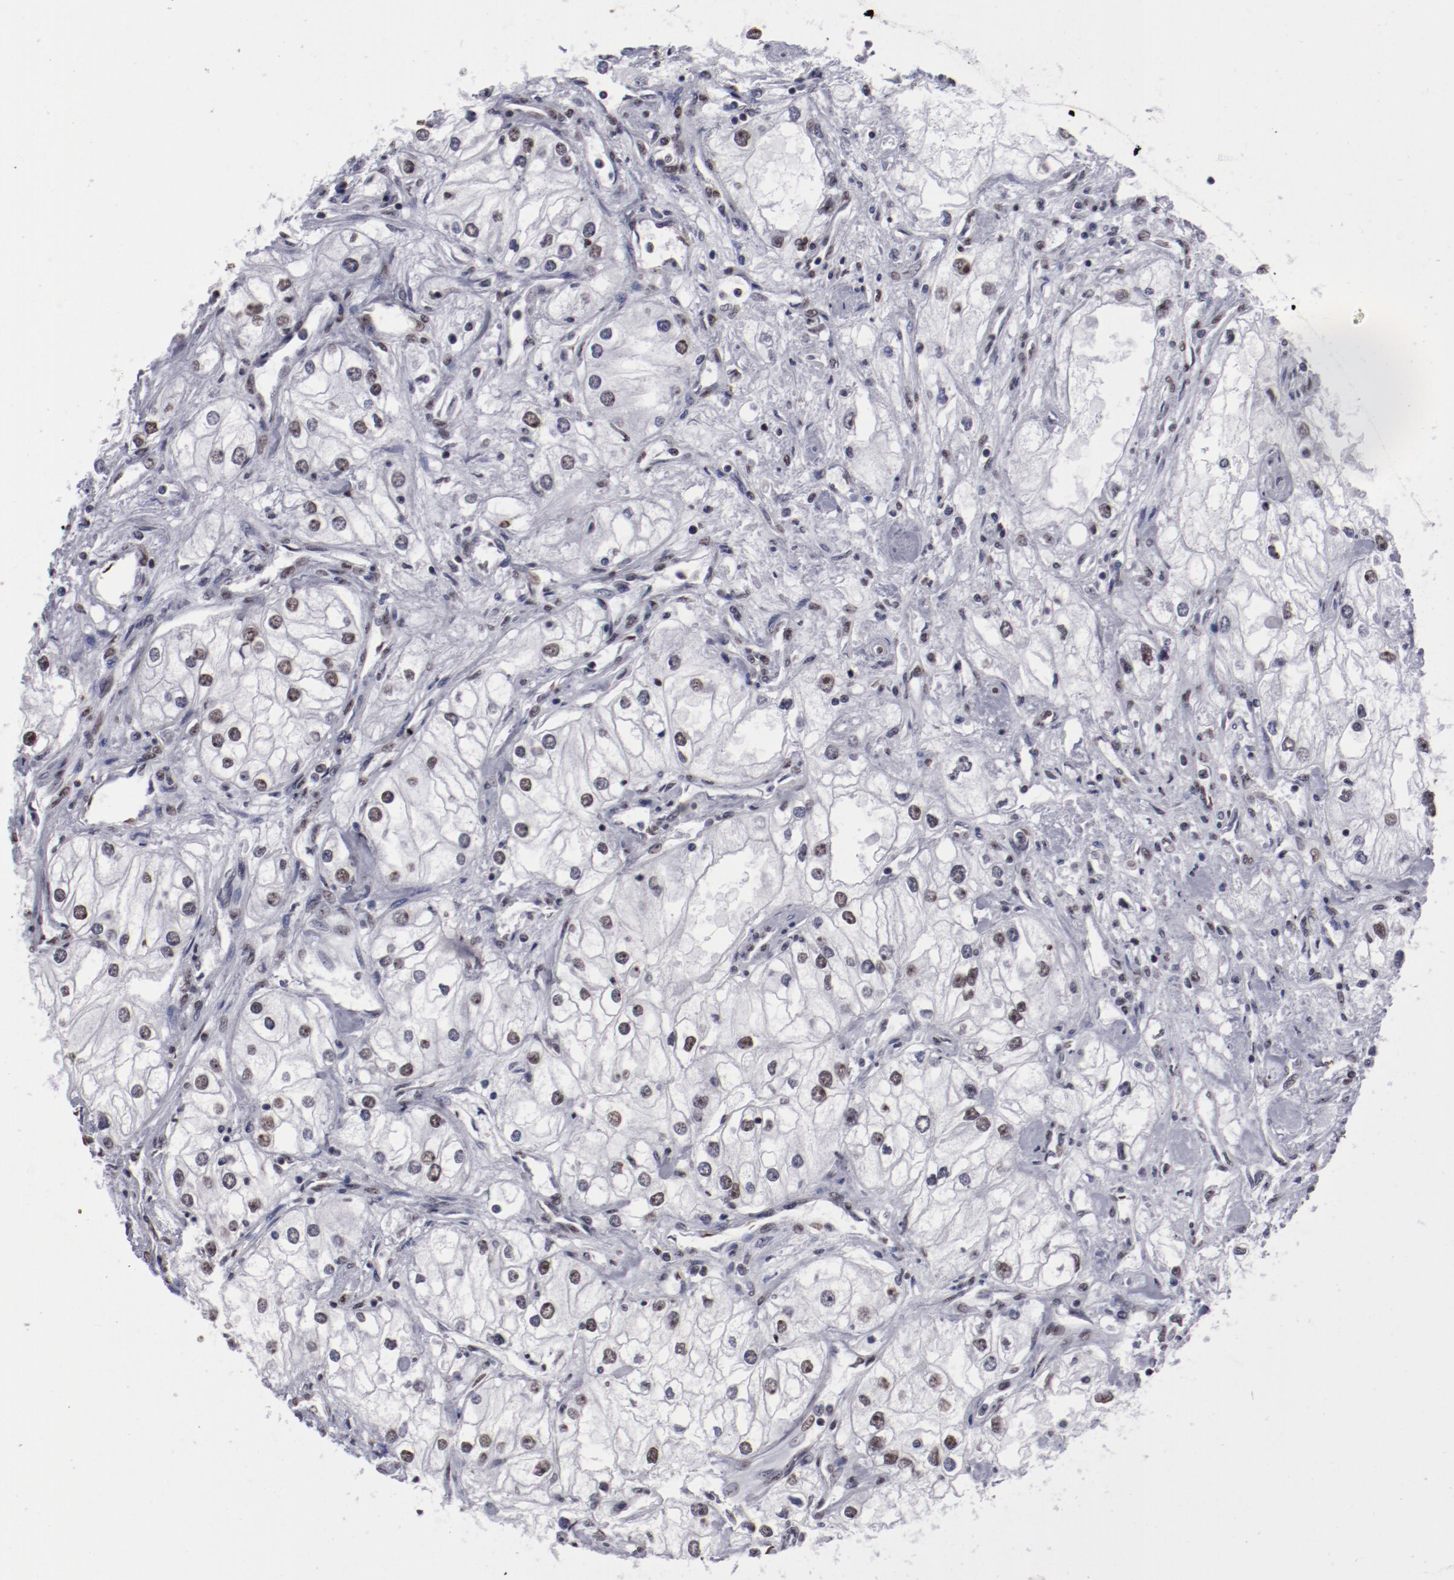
{"staining": {"intensity": "moderate", "quantity": ">75%", "location": "nuclear"}, "tissue": "renal cancer", "cell_type": "Tumor cells", "image_type": "cancer", "snomed": [{"axis": "morphology", "description": "Adenocarcinoma, NOS"}, {"axis": "topography", "description": "Kidney"}], "caption": "This photomicrograph shows renal cancer (adenocarcinoma) stained with immunohistochemistry (IHC) to label a protein in brown. The nuclear of tumor cells show moderate positivity for the protein. Nuclei are counter-stained blue.", "gene": "HNRNPA2B1", "patient": {"sex": "male", "age": 57}}